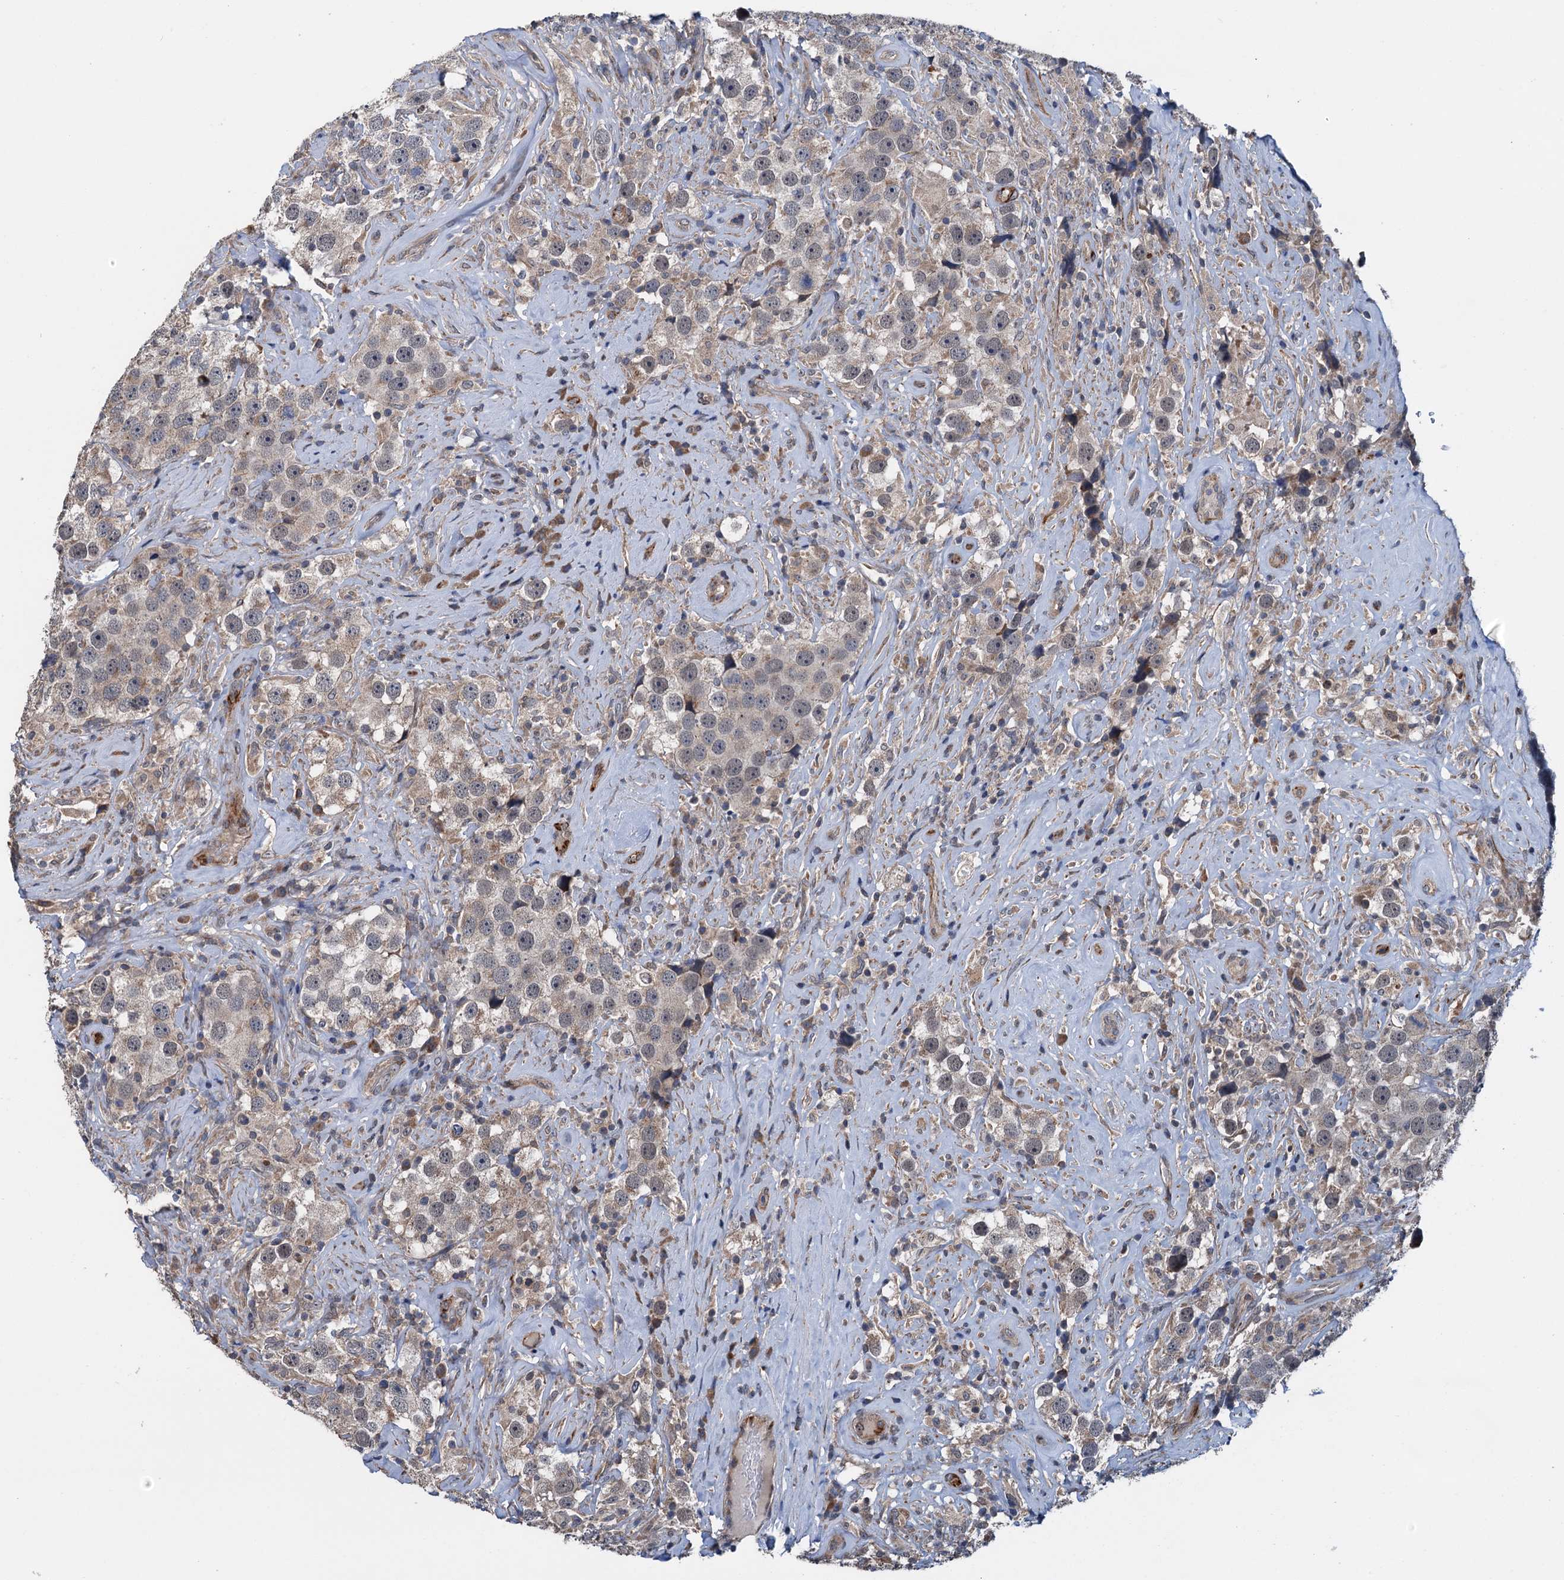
{"staining": {"intensity": "weak", "quantity": ">75%", "location": "cytoplasmic/membranous"}, "tissue": "testis cancer", "cell_type": "Tumor cells", "image_type": "cancer", "snomed": [{"axis": "morphology", "description": "Seminoma, NOS"}, {"axis": "topography", "description": "Testis"}], "caption": "This micrograph reveals IHC staining of human seminoma (testis), with low weak cytoplasmic/membranous positivity in approximately >75% of tumor cells.", "gene": "ELAC1", "patient": {"sex": "male", "age": 49}}